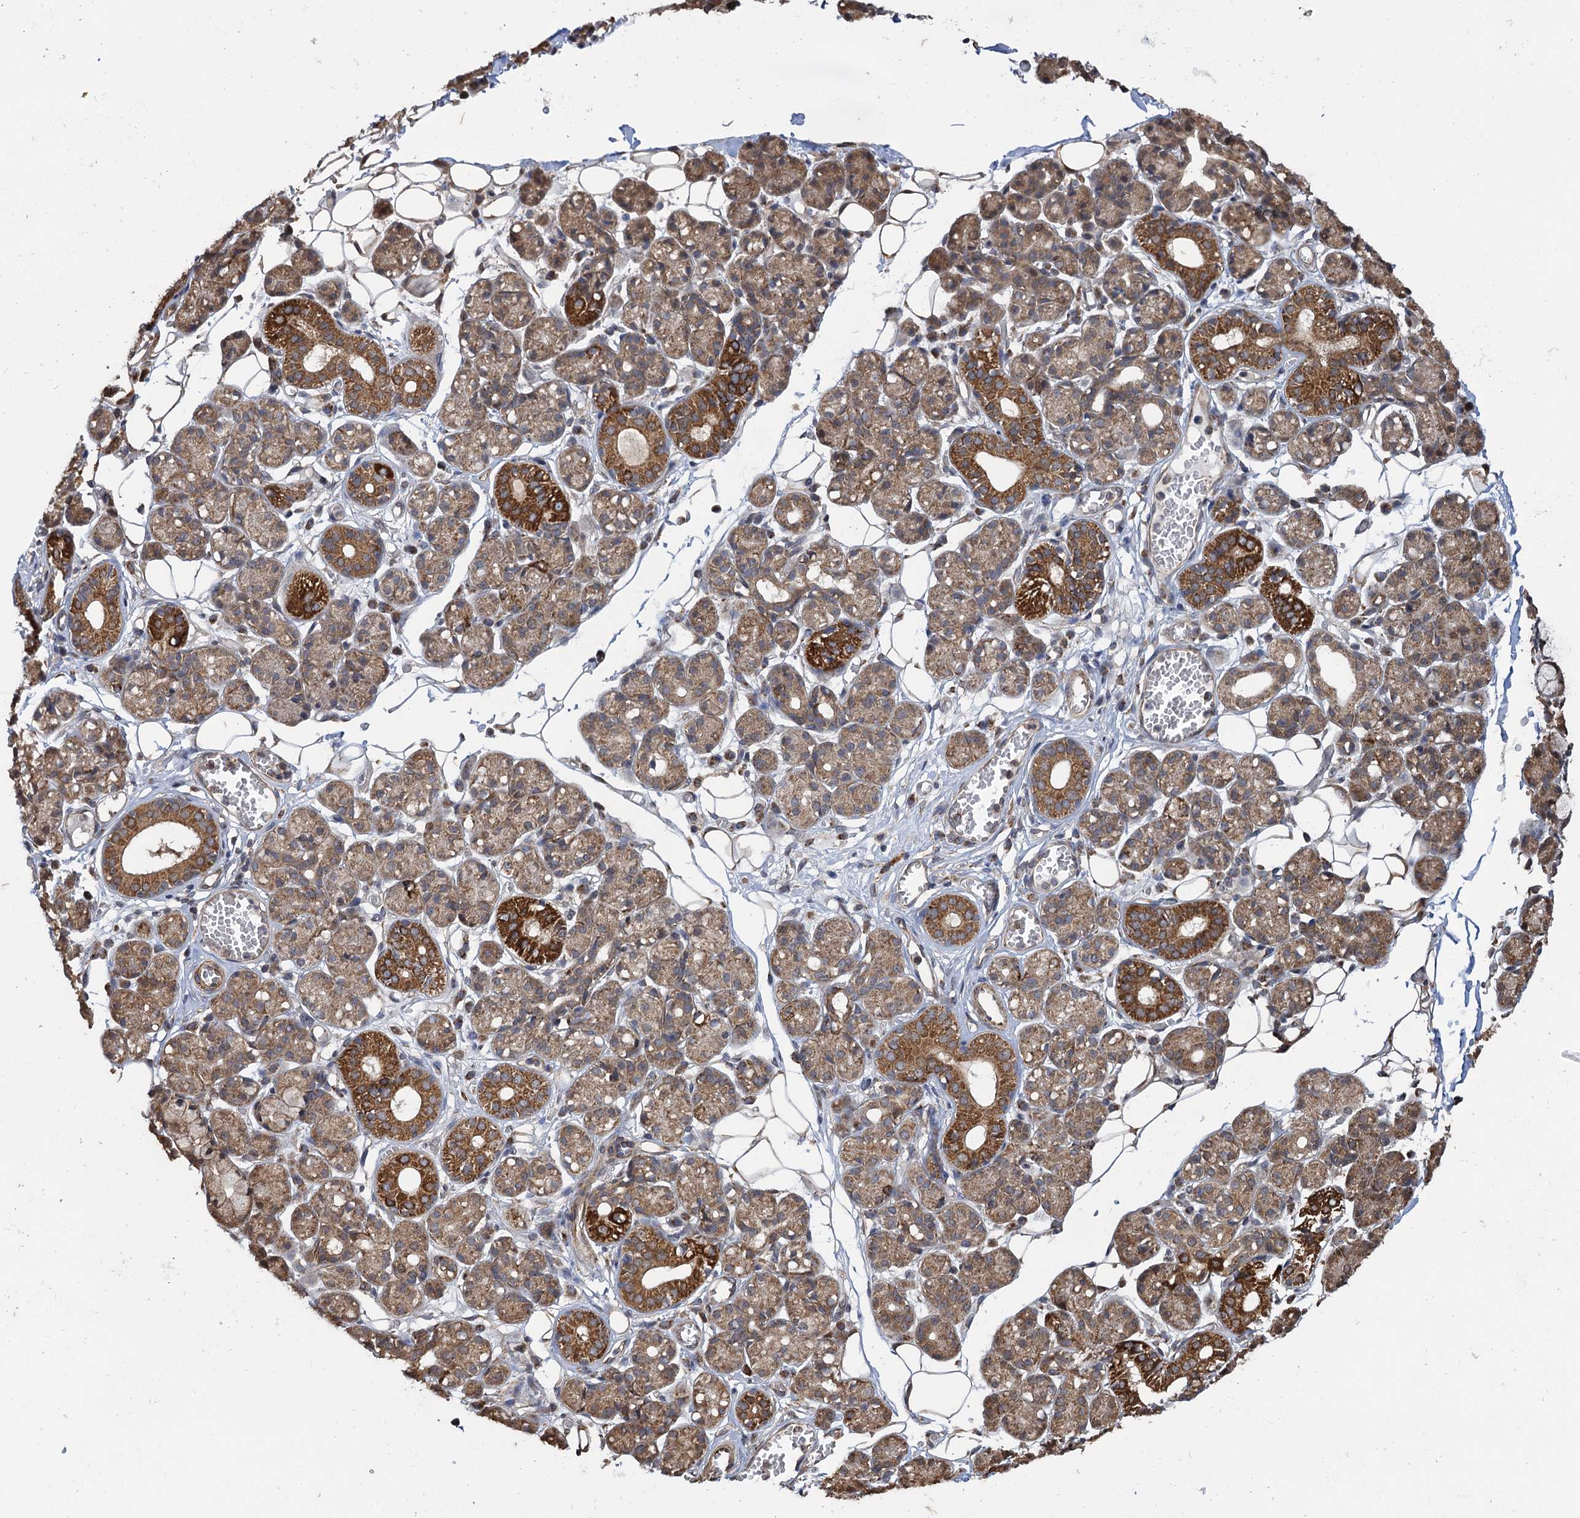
{"staining": {"intensity": "strong", "quantity": "25%-75%", "location": "cytoplasmic/membranous"}, "tissue": "salivary gland", "cell_type": "Glandular cells", "image_type": "normal", "snomed": [{"axis": "morphology", "description": "Normal tissue, NOS"}, {"axis": "topography", "description": "Salivary gland"}], "caption": "Immunohistochemical staining of benign salivary gland reveals strong cytoplasmic/membranous protein staining in about 25%-75% of glandular cells. (IHC, brightfield microscopy, high magnification).", "gene": "HAUS1", "patient": {"sex": "male", "age": 63}}